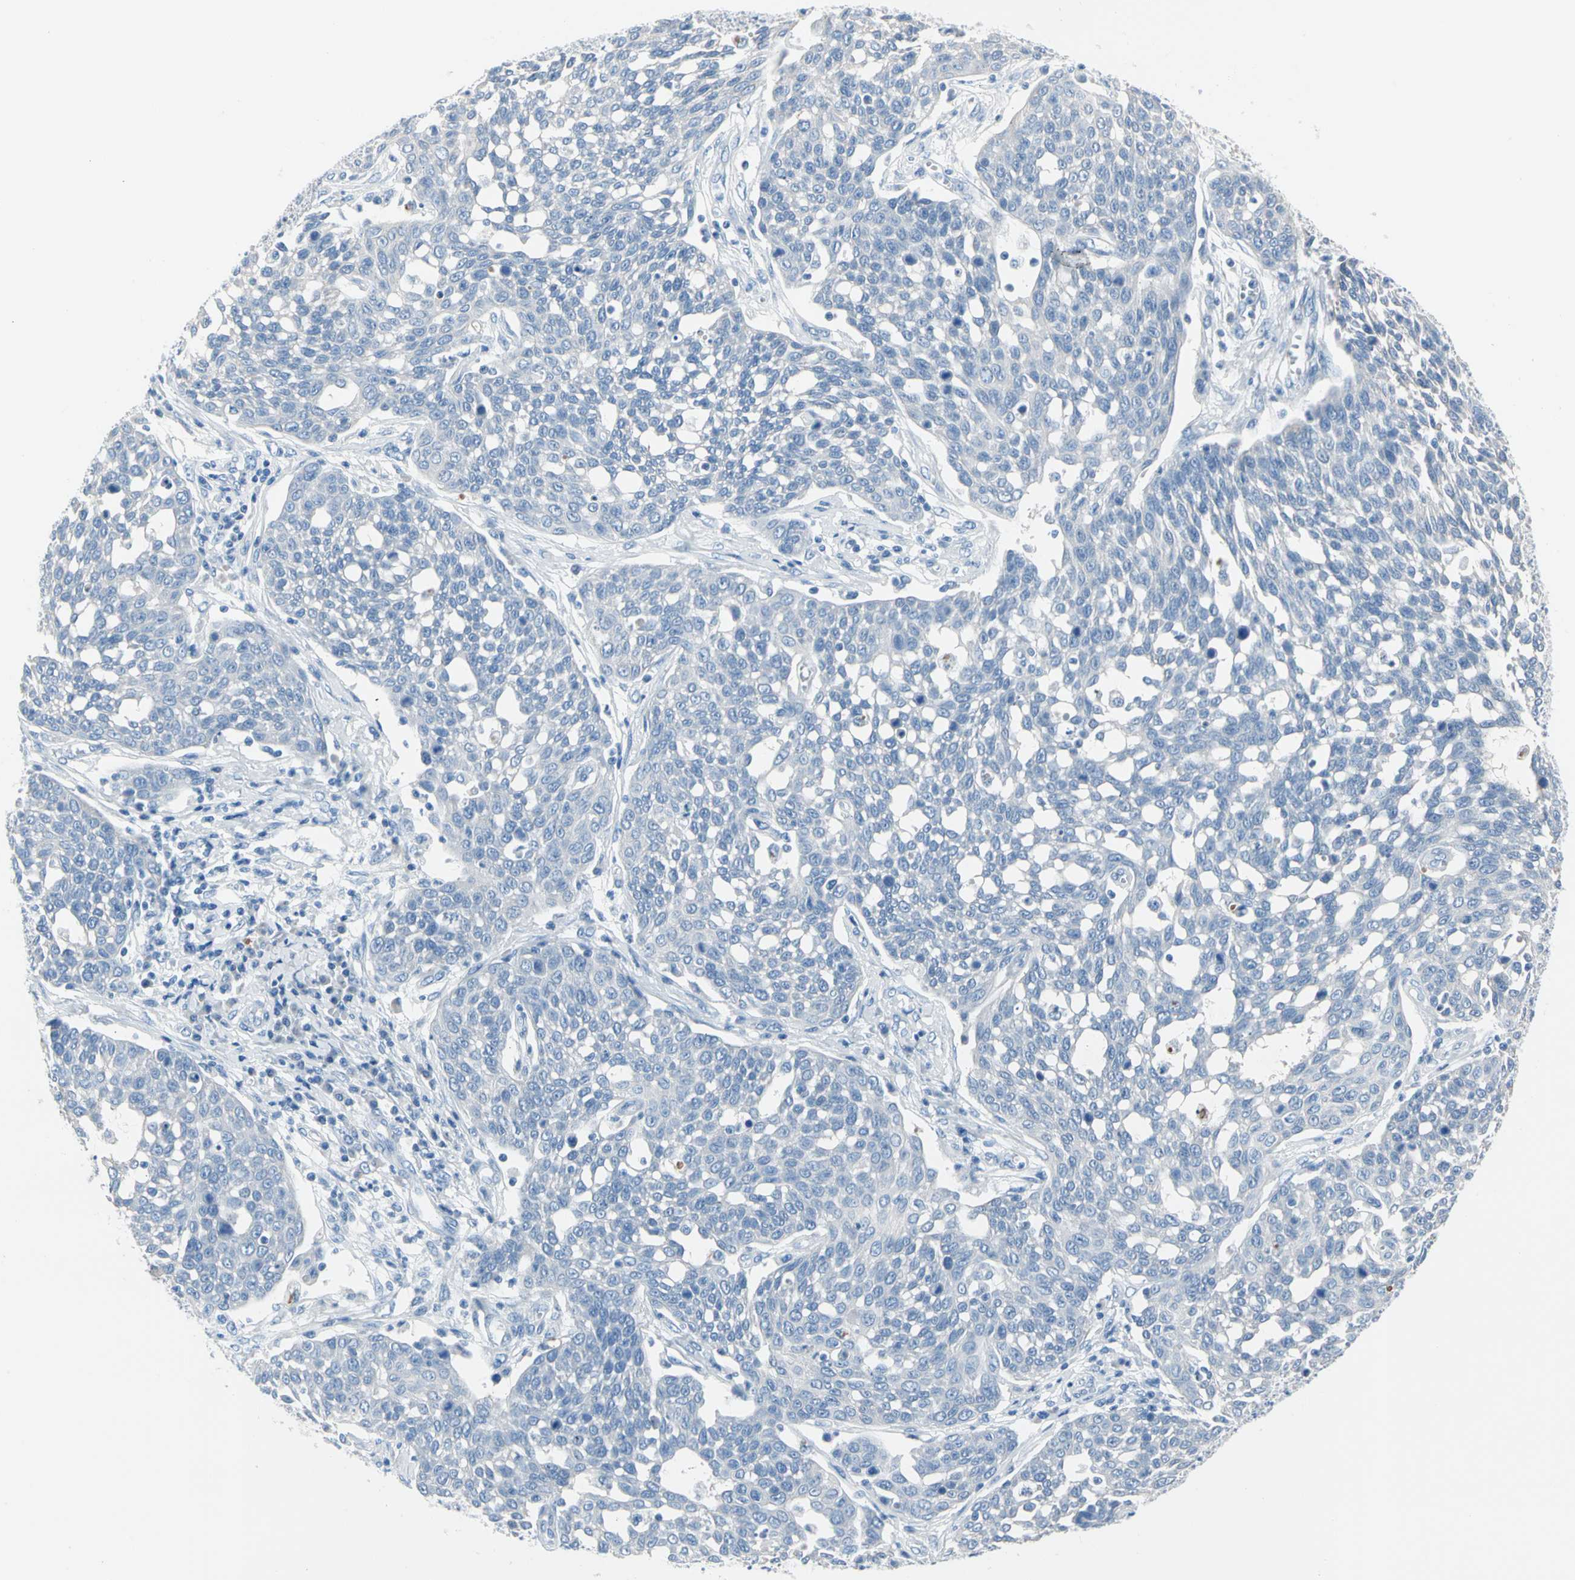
{"staining": {"intensity": "weak", "quantity": "<25%", "location": "cytoplasmic/membranous"}, "tissue": "cervical cancer", "cell_type": "Tumor cells", "image_type": "cancer", "snomed": [{"axis": "morphology", "description": "Squamous cell carcinoma, NOS"}, {"axis": "topography", "description": "Cervix"}], "caption": "Human cervical cancer (squamous cell carcinoma) stained for a protein using IHC exhibits no staining in tumor cells.", "gene": "TPO", "patient": {"sex": "female", "age": 34}}